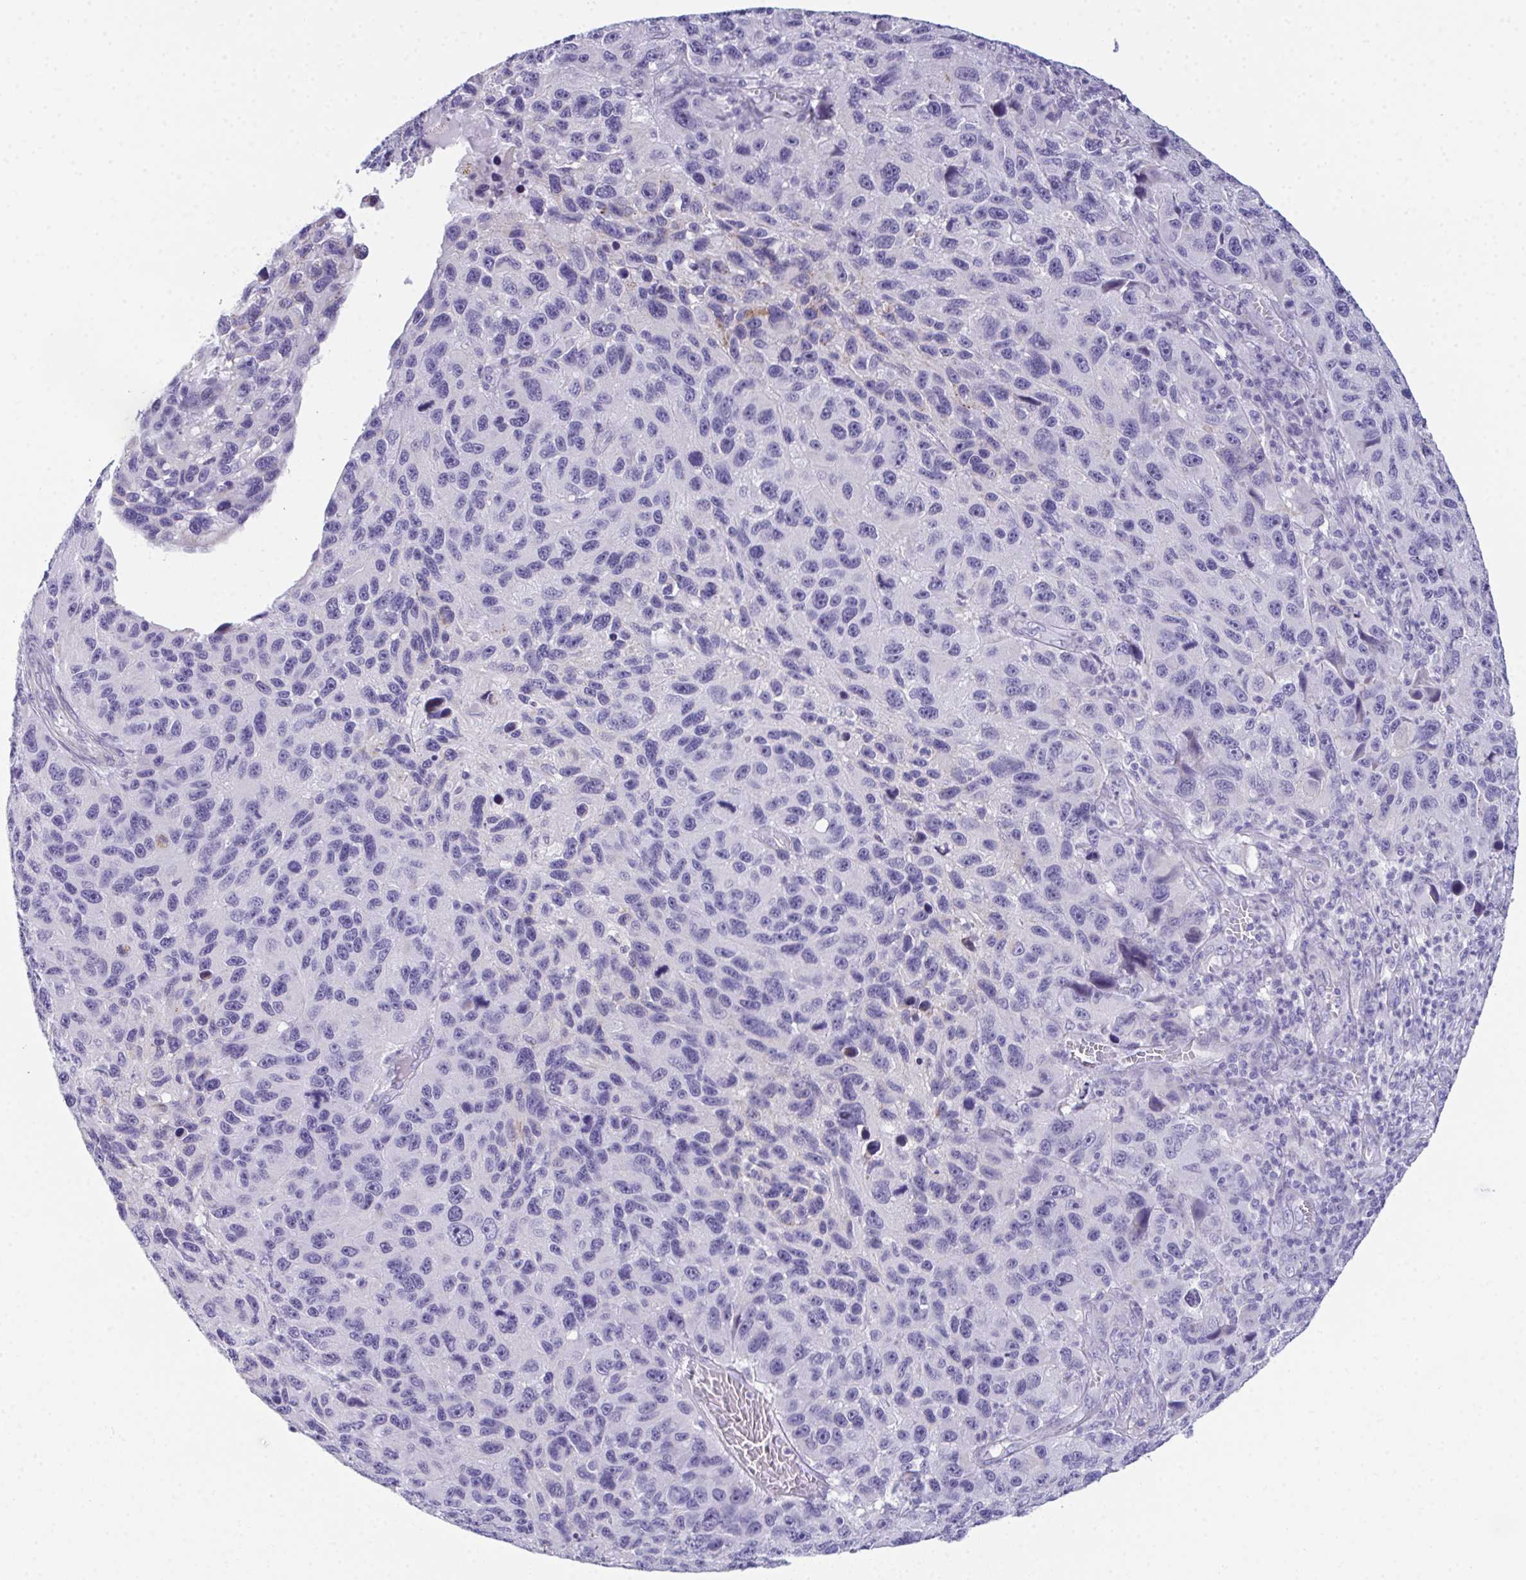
{"staining": {"intensity": "negative", "quantity": "none", "location": "none"}, "tissue": "melanoma", "cell_type": "Tumor cells", "image_type": "cancer", "snomed": [{"axis": "morphology", "description": "Malignant melanoma, NOS"}, {"axis": "topography", "description": "Skin"}], "caption": "Malignant melanoma was stained to show a protein in brown. There is no significant staining in tumor cells.", "gene": "TEX19", "patient": {"sex": "male", "age": 53}}